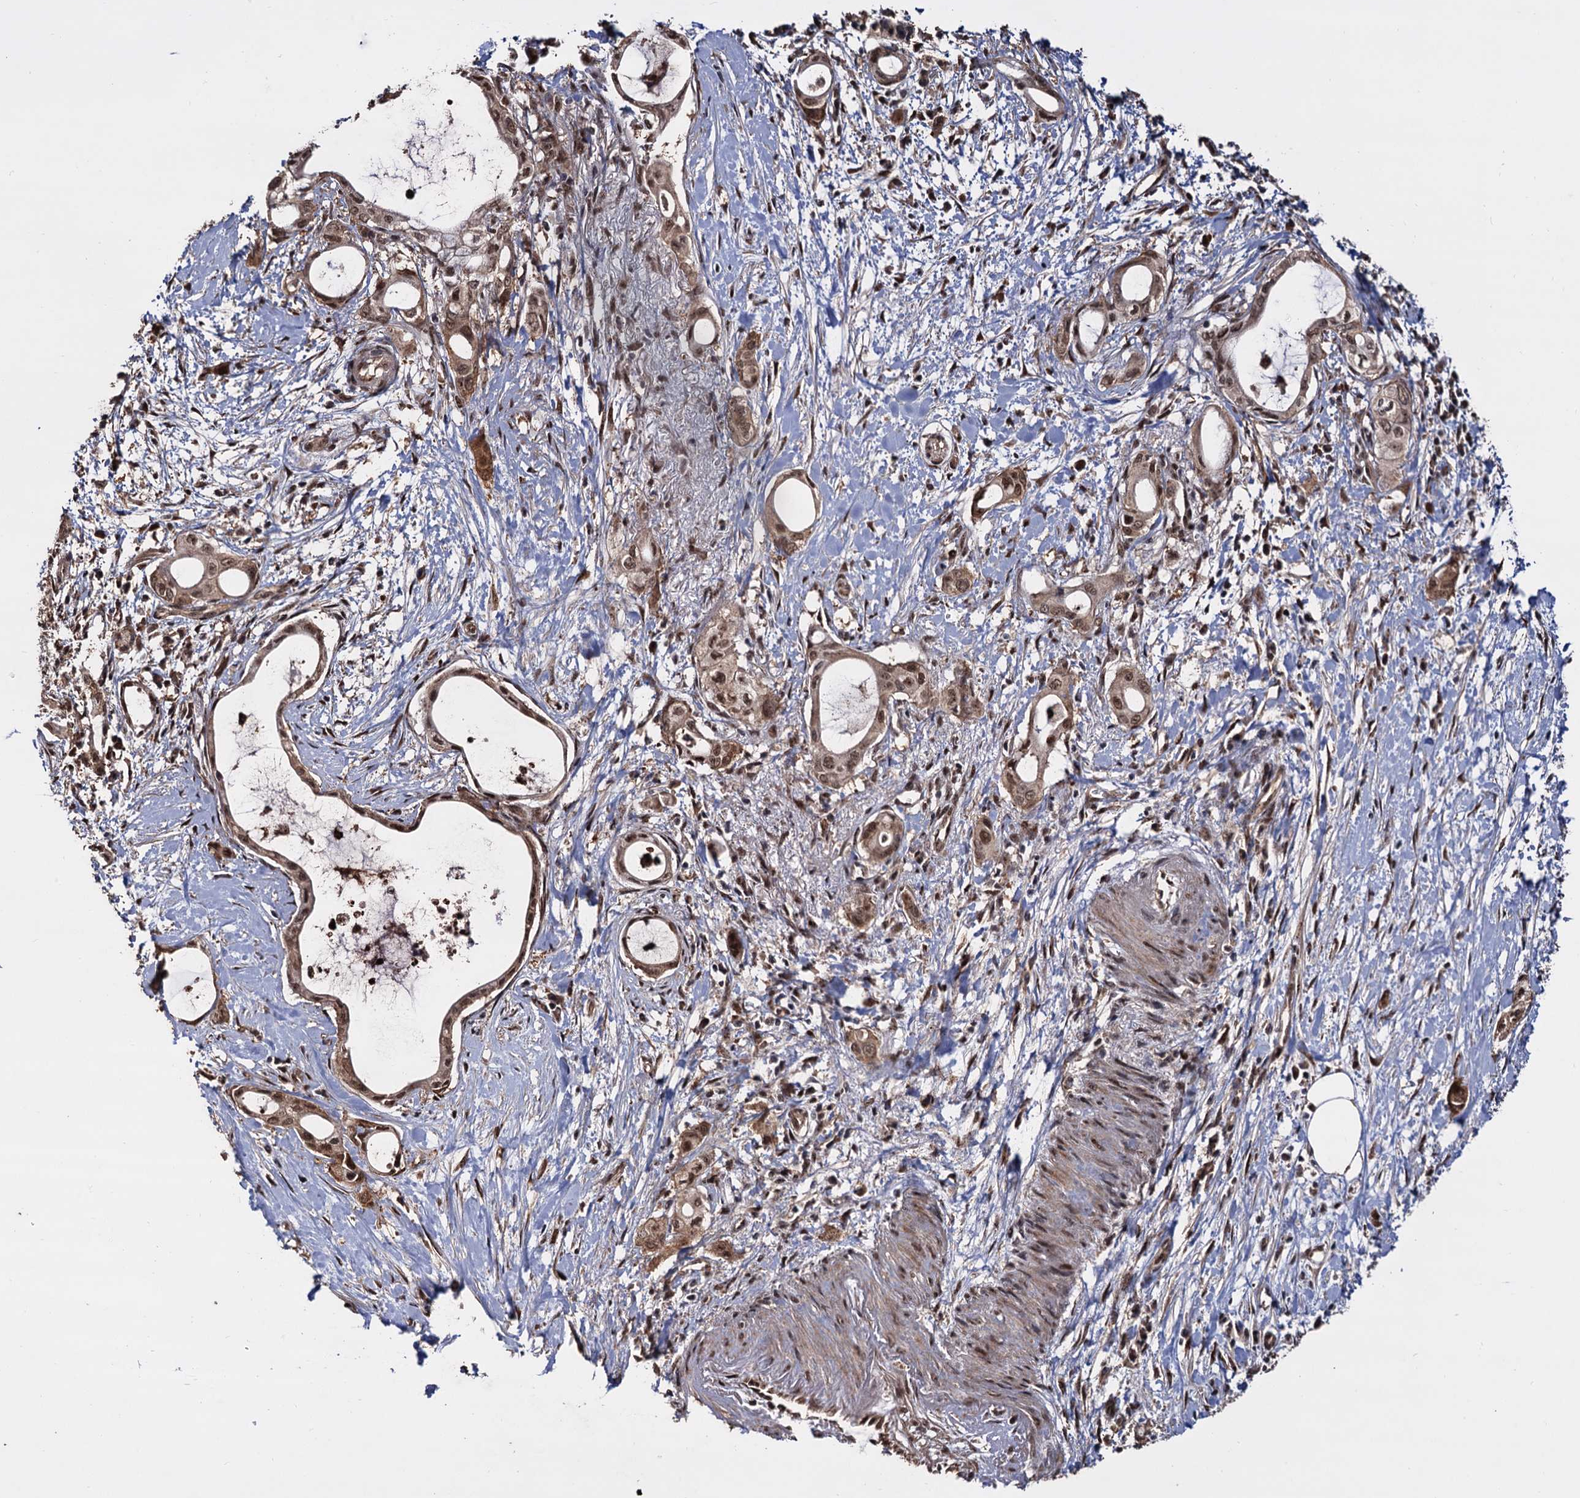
{"staining": {"intensity": "moderate", "quantity": ">75%", "location": "cytoplasmic/membranous,nuclear"}, "tissue": "pancreatic cancer", "cell_type": "Tumor cells", "image_type": "cancer", "snomed": [{"axis": "morphology", "description": "Adenocarcinoma, NOS"}, {"axis": "topography", "description": "Pancreas"}], "caption": "Brown immunohistochemical staining in pancreatic cancer (adenocarcinoma) reveals moderate cytoplasmic/membranous and nuclear positivity in about >75% of tumor cells. Immunohistochemistry (ihc) stains the protein of interest in brown and the nuclei are stained blue.", "gene": "PIGB", "patient": {"sex": "male", "age": 72}}